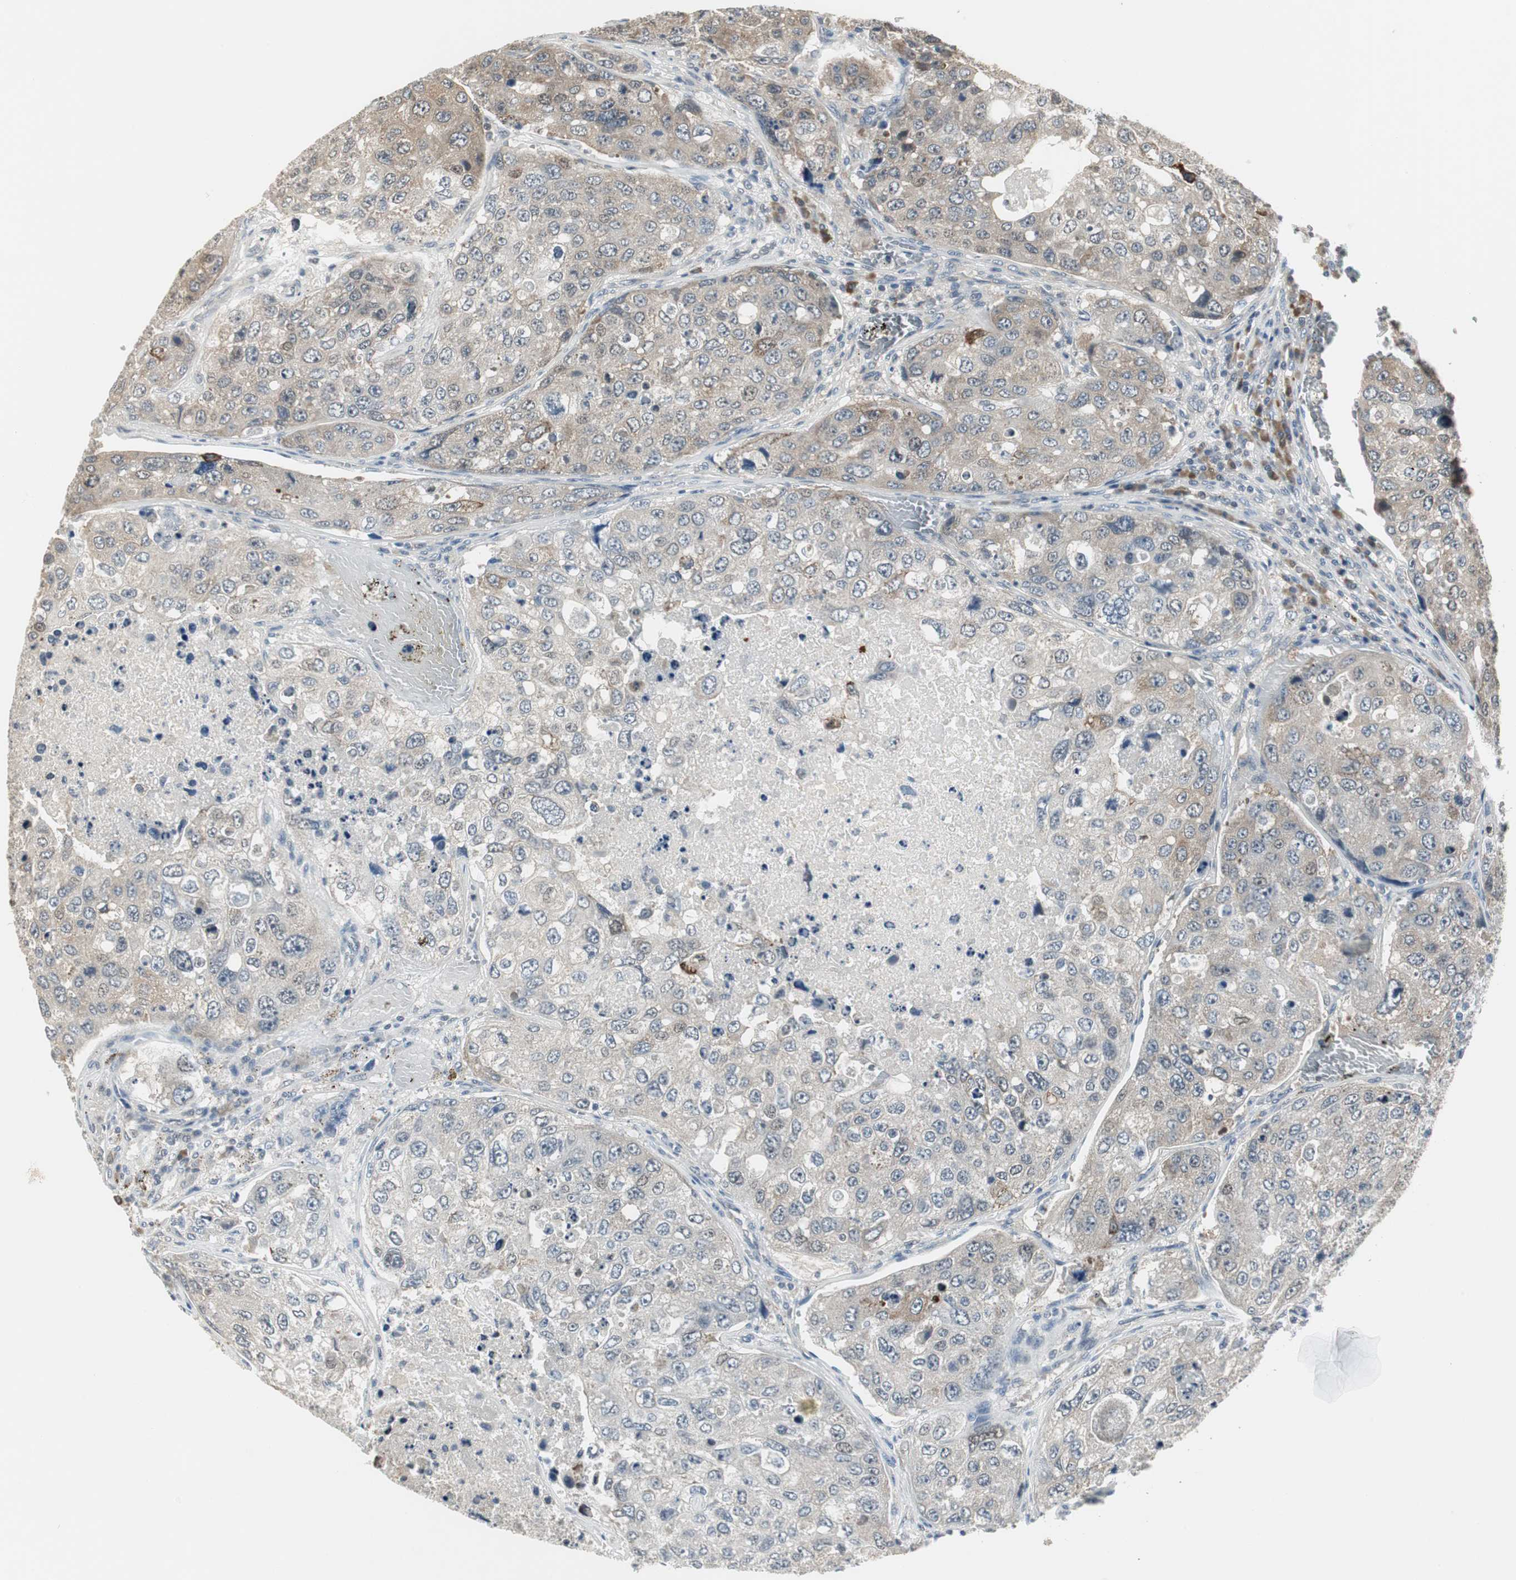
{"staining": {"intensity": "weak", "quantity": ">75%", "location": "cytoplasmic/membranous"}, "tissue": "urothelial cancer", "cell_type": "Tumor cells", "image_type": "cancer", "snomed": [{"axis": "morphology", "description": "Urothelial carcinoma, High grade"}, {"axis": "topography", "description": "Lymph node"}, {"axis": "topography", "description": "Urinary bladder"}], "caption": "Protein analysis of urothelial carcinoma (high-grade) tissue displays weak cytoplasmic/membranous staining in about >75% of tumor cells.", "gene": "CCT5", "patient": {"sex": "male", "age": 51}}